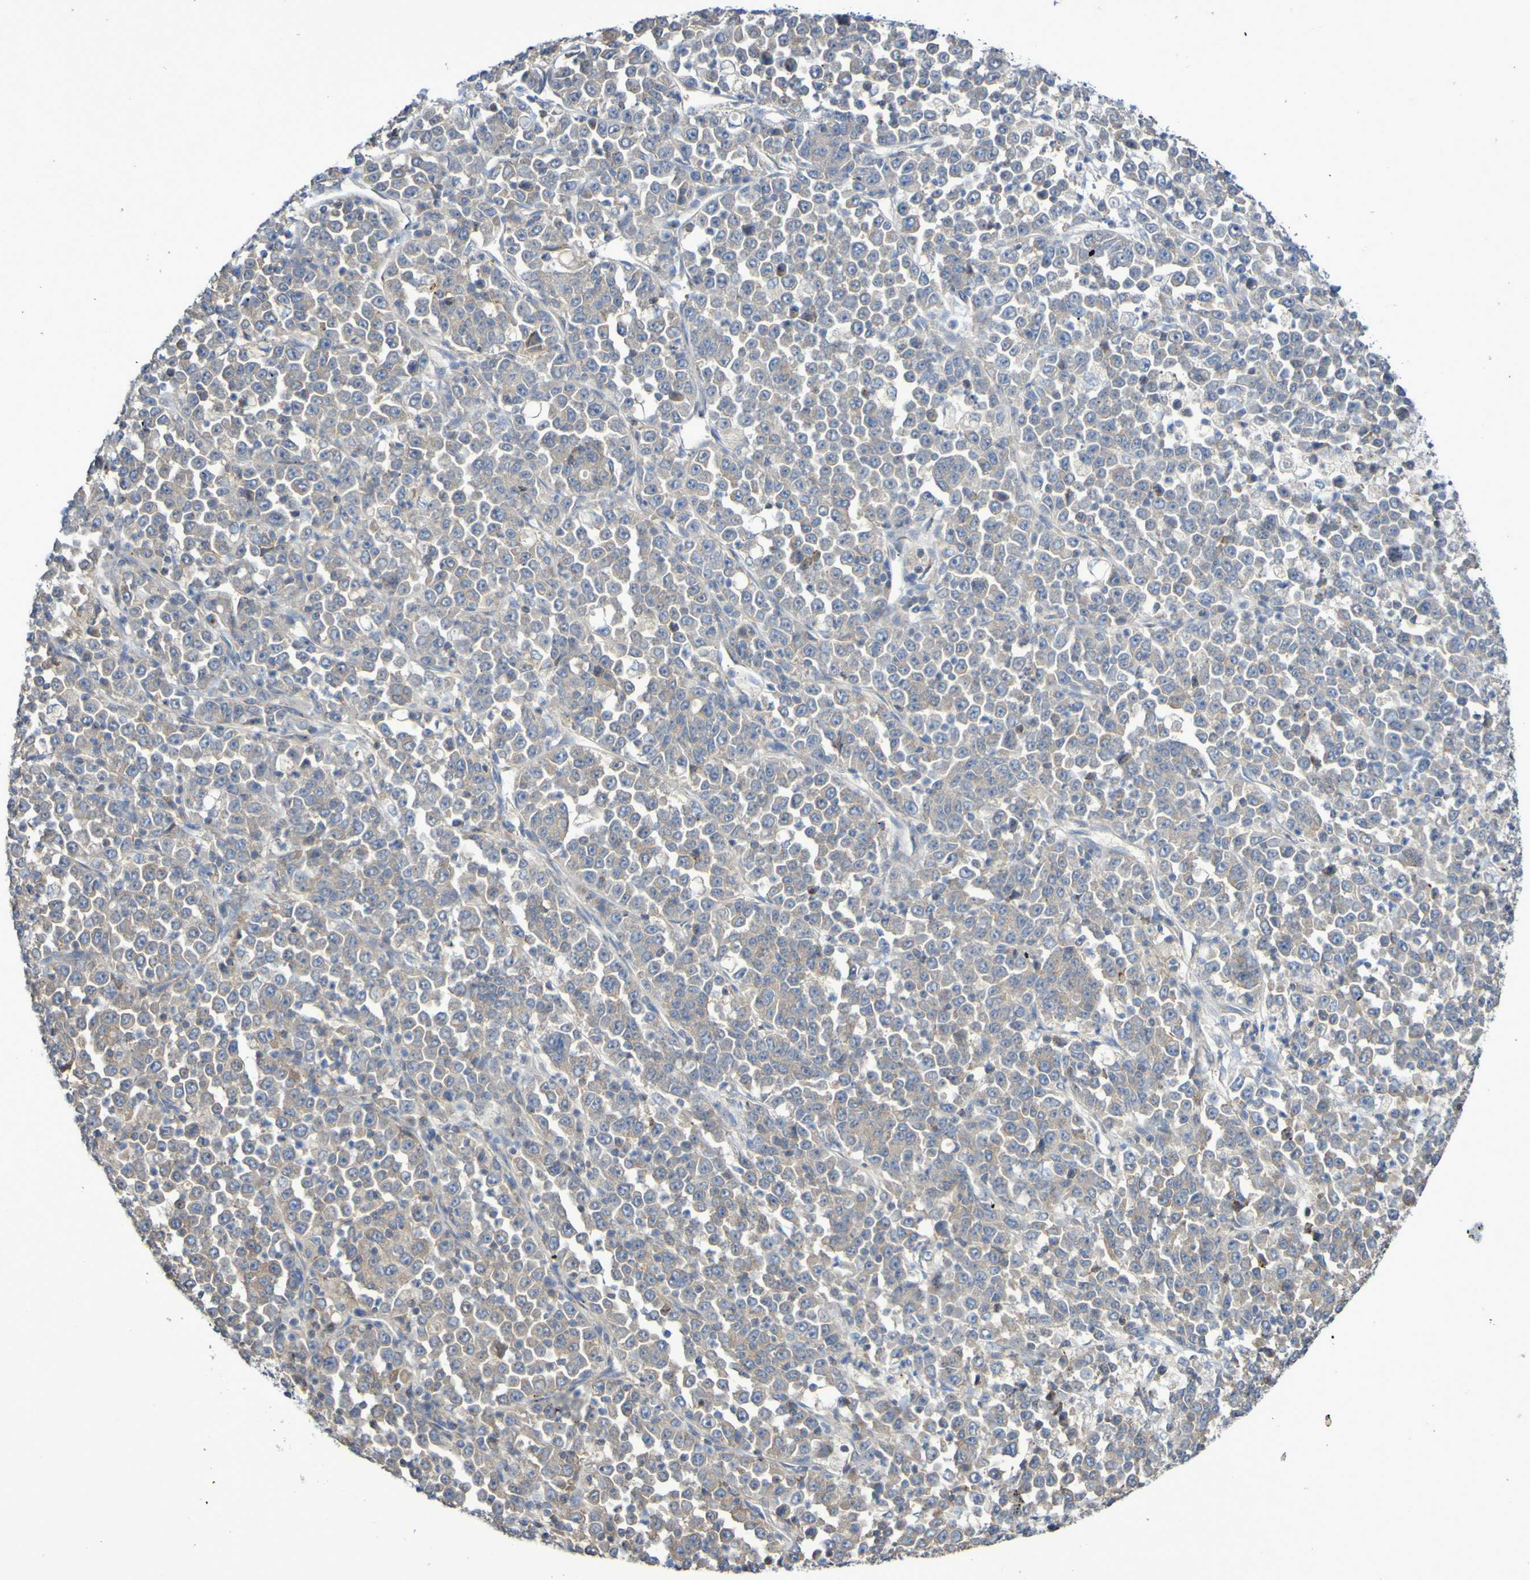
{"staining": {"intensity": "weak", "quantity": "25%-75%", "location": "cytoplasmic/membranous"}, "tissue": "stomach cancer", "cell_type": "Tumor cells", "image_type": "cancer", "snomed": [{"axis": "morphology", "description": "Normal tissue, NOS"}, {"axis": "morphology", "description": "Adenocarcinoma, NOS"}, {"axis": "topography", "description": "Stomach, upper"}, {"axis": "topography", "description": "Stomach"}], "caption": "Protein expression analysis of human stomach cancer reveals weak cytoplasmic/membranous positivity in approximately 25%-75% of tumor cells.", "gene": "LMBRD2", "patient": {"sex": "male", "age": 59}}